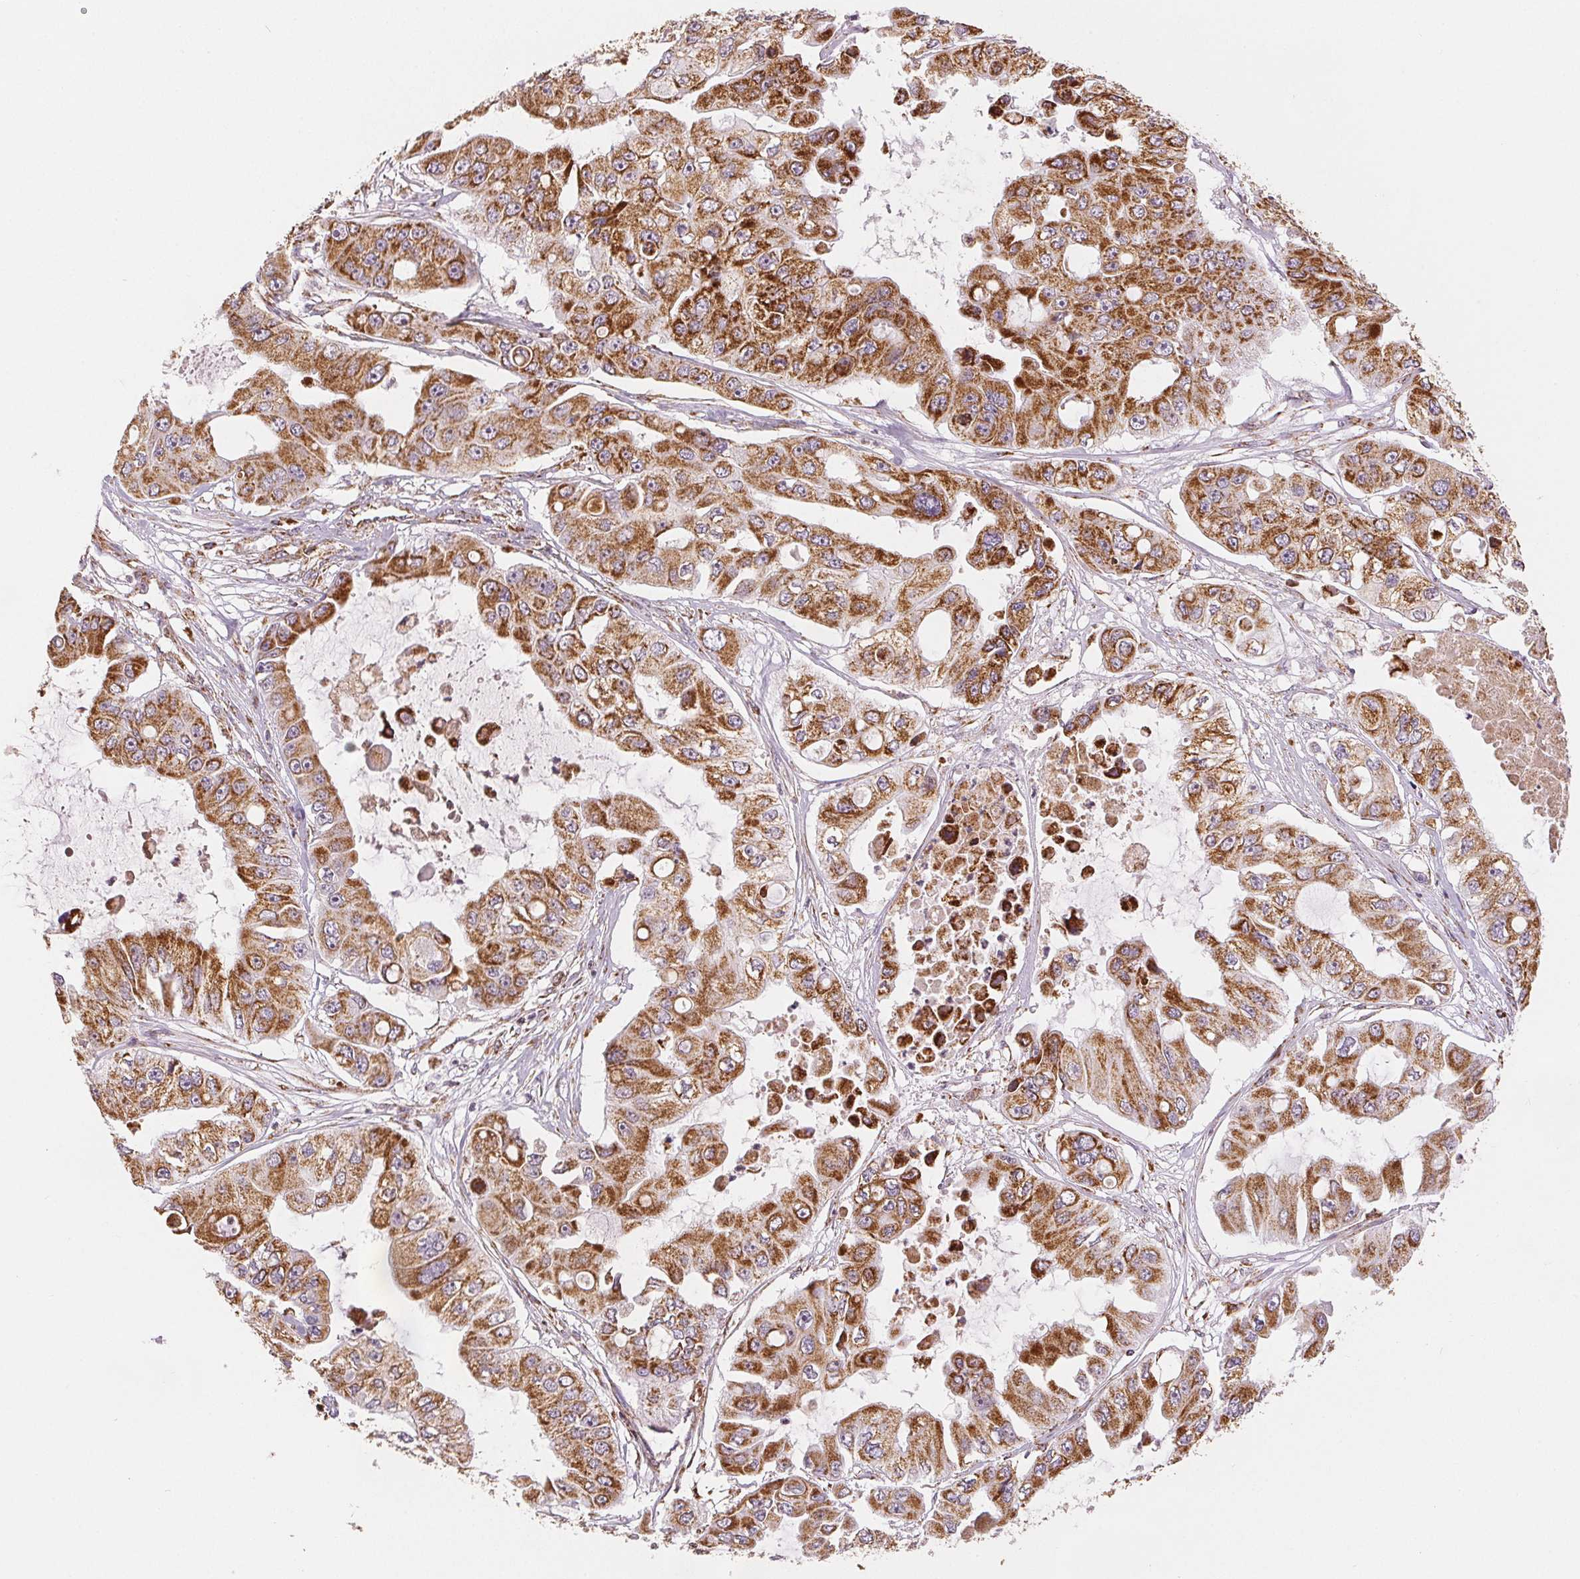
{"staining": {"intensity": "moderate", "quantity": ">75%", "location": "cytoplasmic/membranous"}, "tissue": "ovarian cancer", "cell_type": "Tumor cells", "image_type": "cancer", "snomed": [{"axis": "morphology", "description": "Cystadenocarcinoma, serous, NOS"}, {"axis": "topography", "description": "Ovary"}], "caption": "Immunohistochemical staining of human ovarian serous cystadenocarcinoma reveals medium levels of moderate cytoplasmic/membranous staining in about >75% of tumor cells.", "gene": "SDHB", "patient": {"sex": "female", "age": 56}}